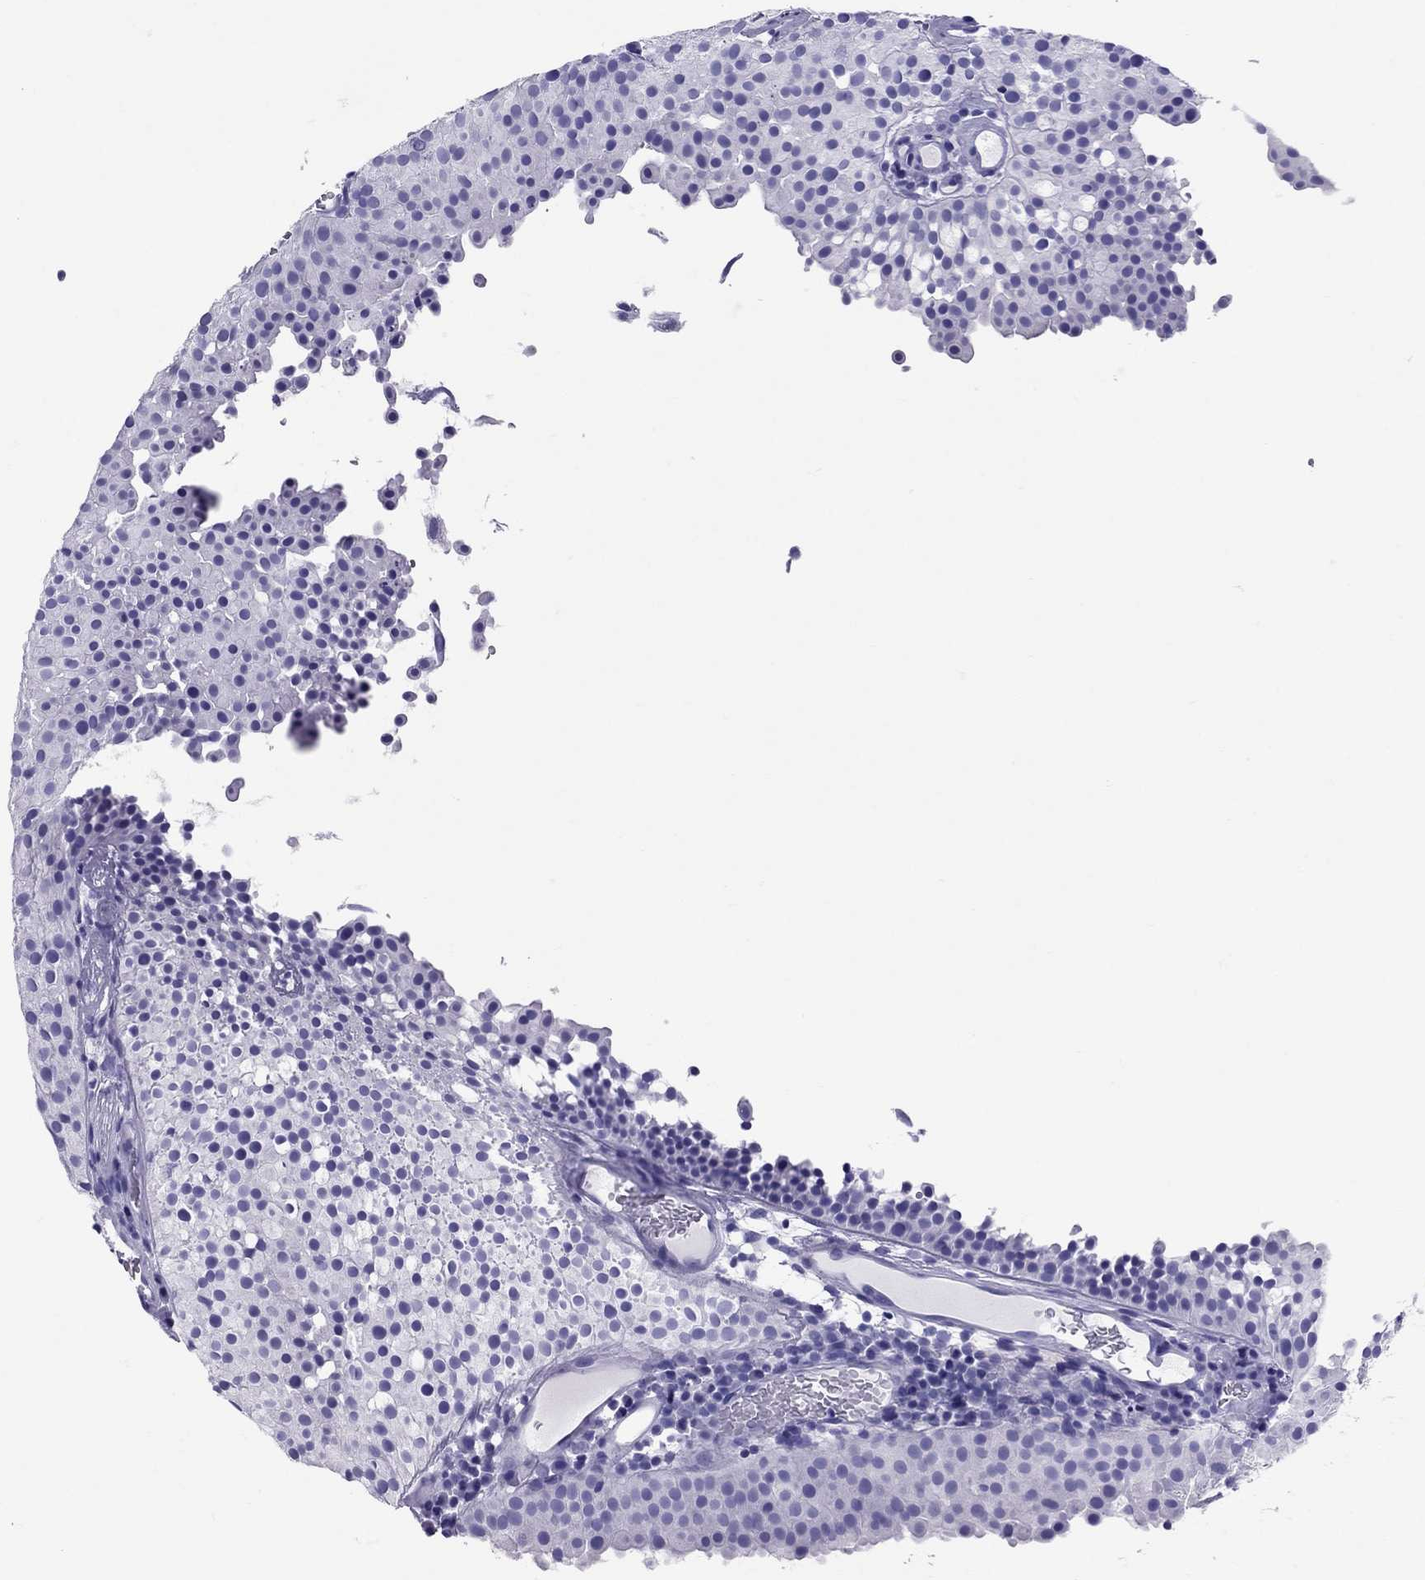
{"staining": {"intensity": "negative", "quantity": "none", "location": "none"}, "tissue": "urothelial cancer", "cell_type": "Tumor cells", "image_type": "cancer", "snomed": [{"axis": "morphology", "description": "Urothelial carcinoma, Low grade"}, {"axis": "topography", "description": "Urinary bladder"}], "caption": "Image shows no protein positivity in tumor cells of urothelial cancer tissue.", "gene": "AVPR1B", "patient": {"sex": "female", "age": 87}}